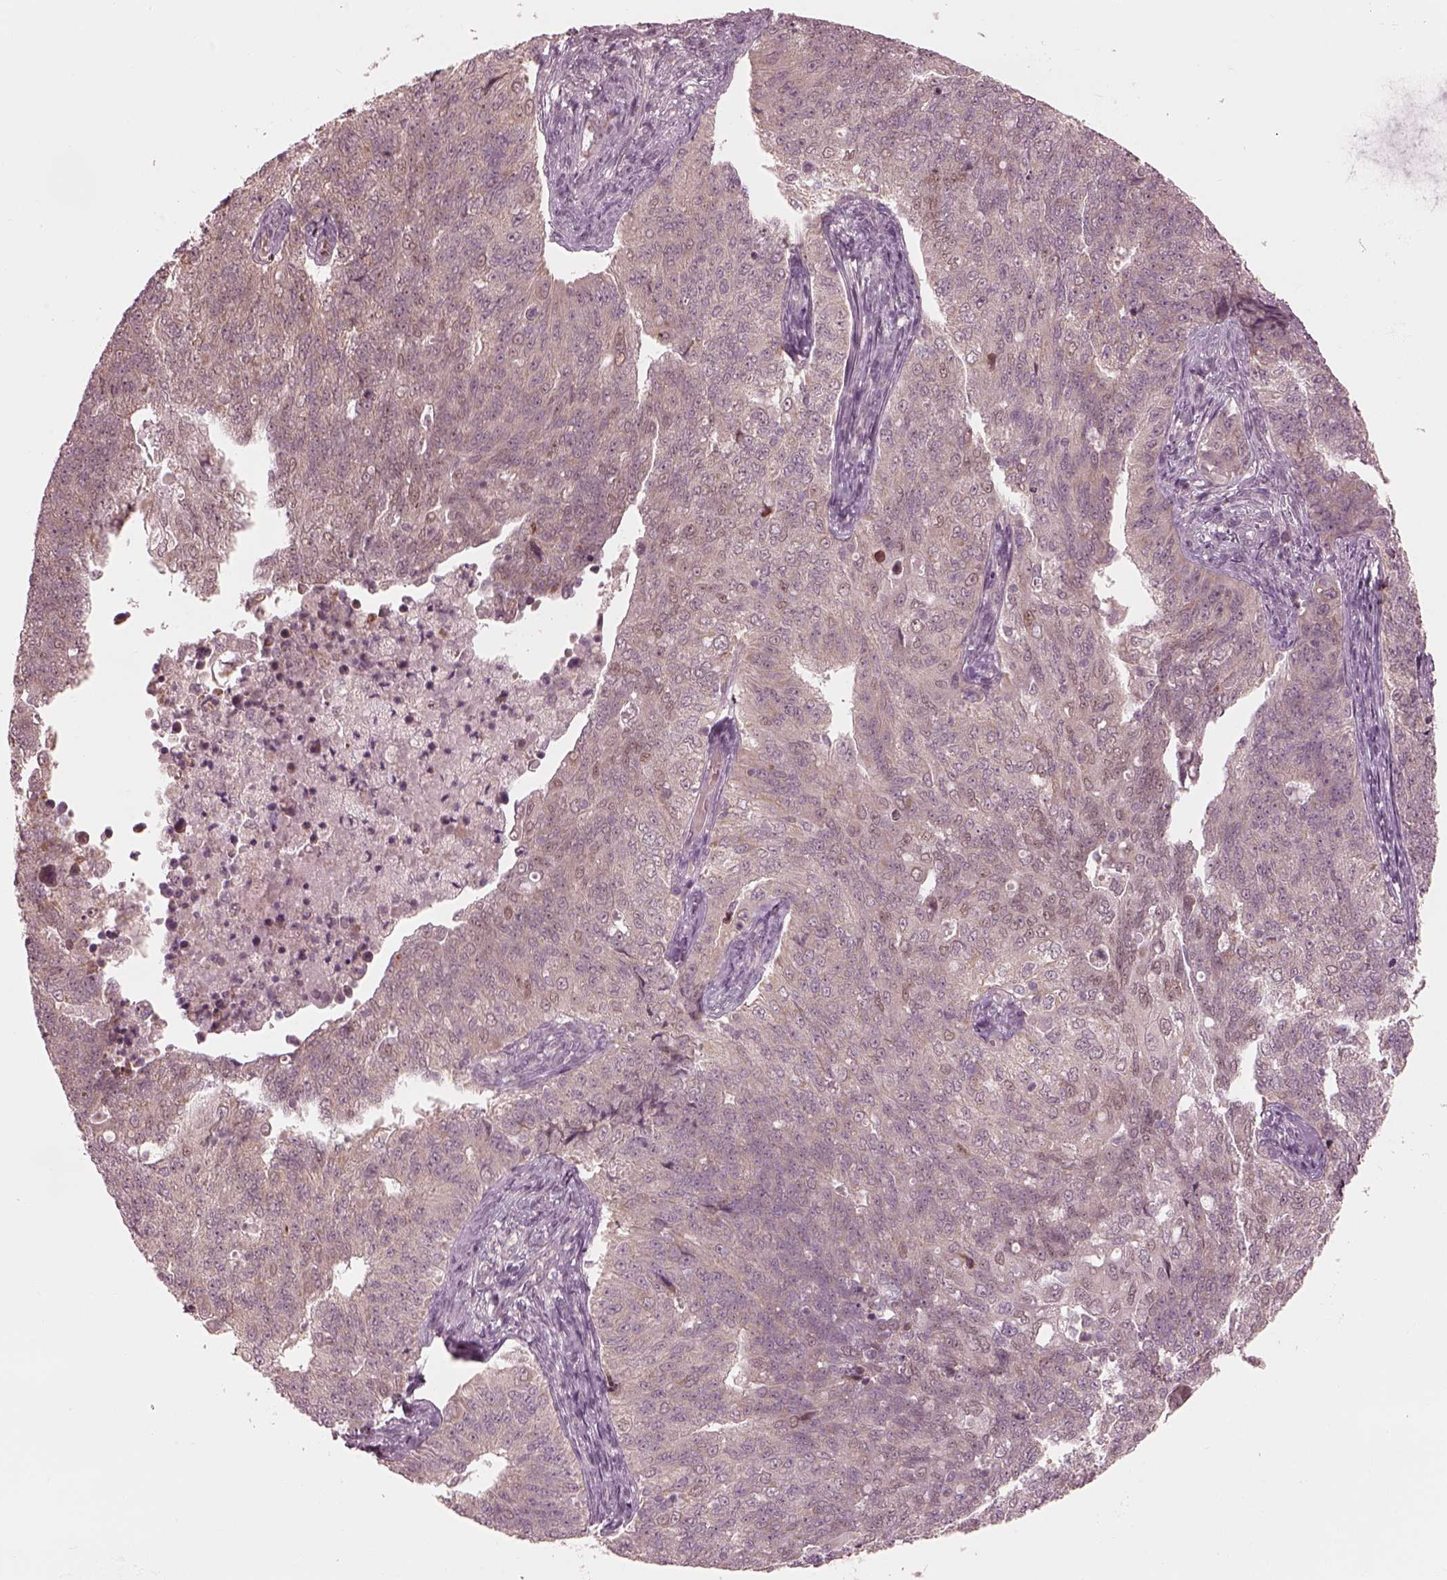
{"staining": {"intensity": "negative", "quantity": "none", "location": "none"}, "tissue": "endometrial cancer", "cell_type": "Tumor cells", "image_type": "cancer", "snomed": [{"axis": "morphology", "description": "Adenocarcinoma, NOS"}, {"axis": "topography", "description": "Endometrium"}], "caption": "High magnification brightfield microscopy of endometrial cancer (adenocarcinoma) stained with DAB (3,3'-diaminobenzidine) (brown) and counterstained with hematoxylin (blue): tumor cells show no significant positivity.", "gene": "IQCB1", "patient": {"sex": "female", "age": 43}}